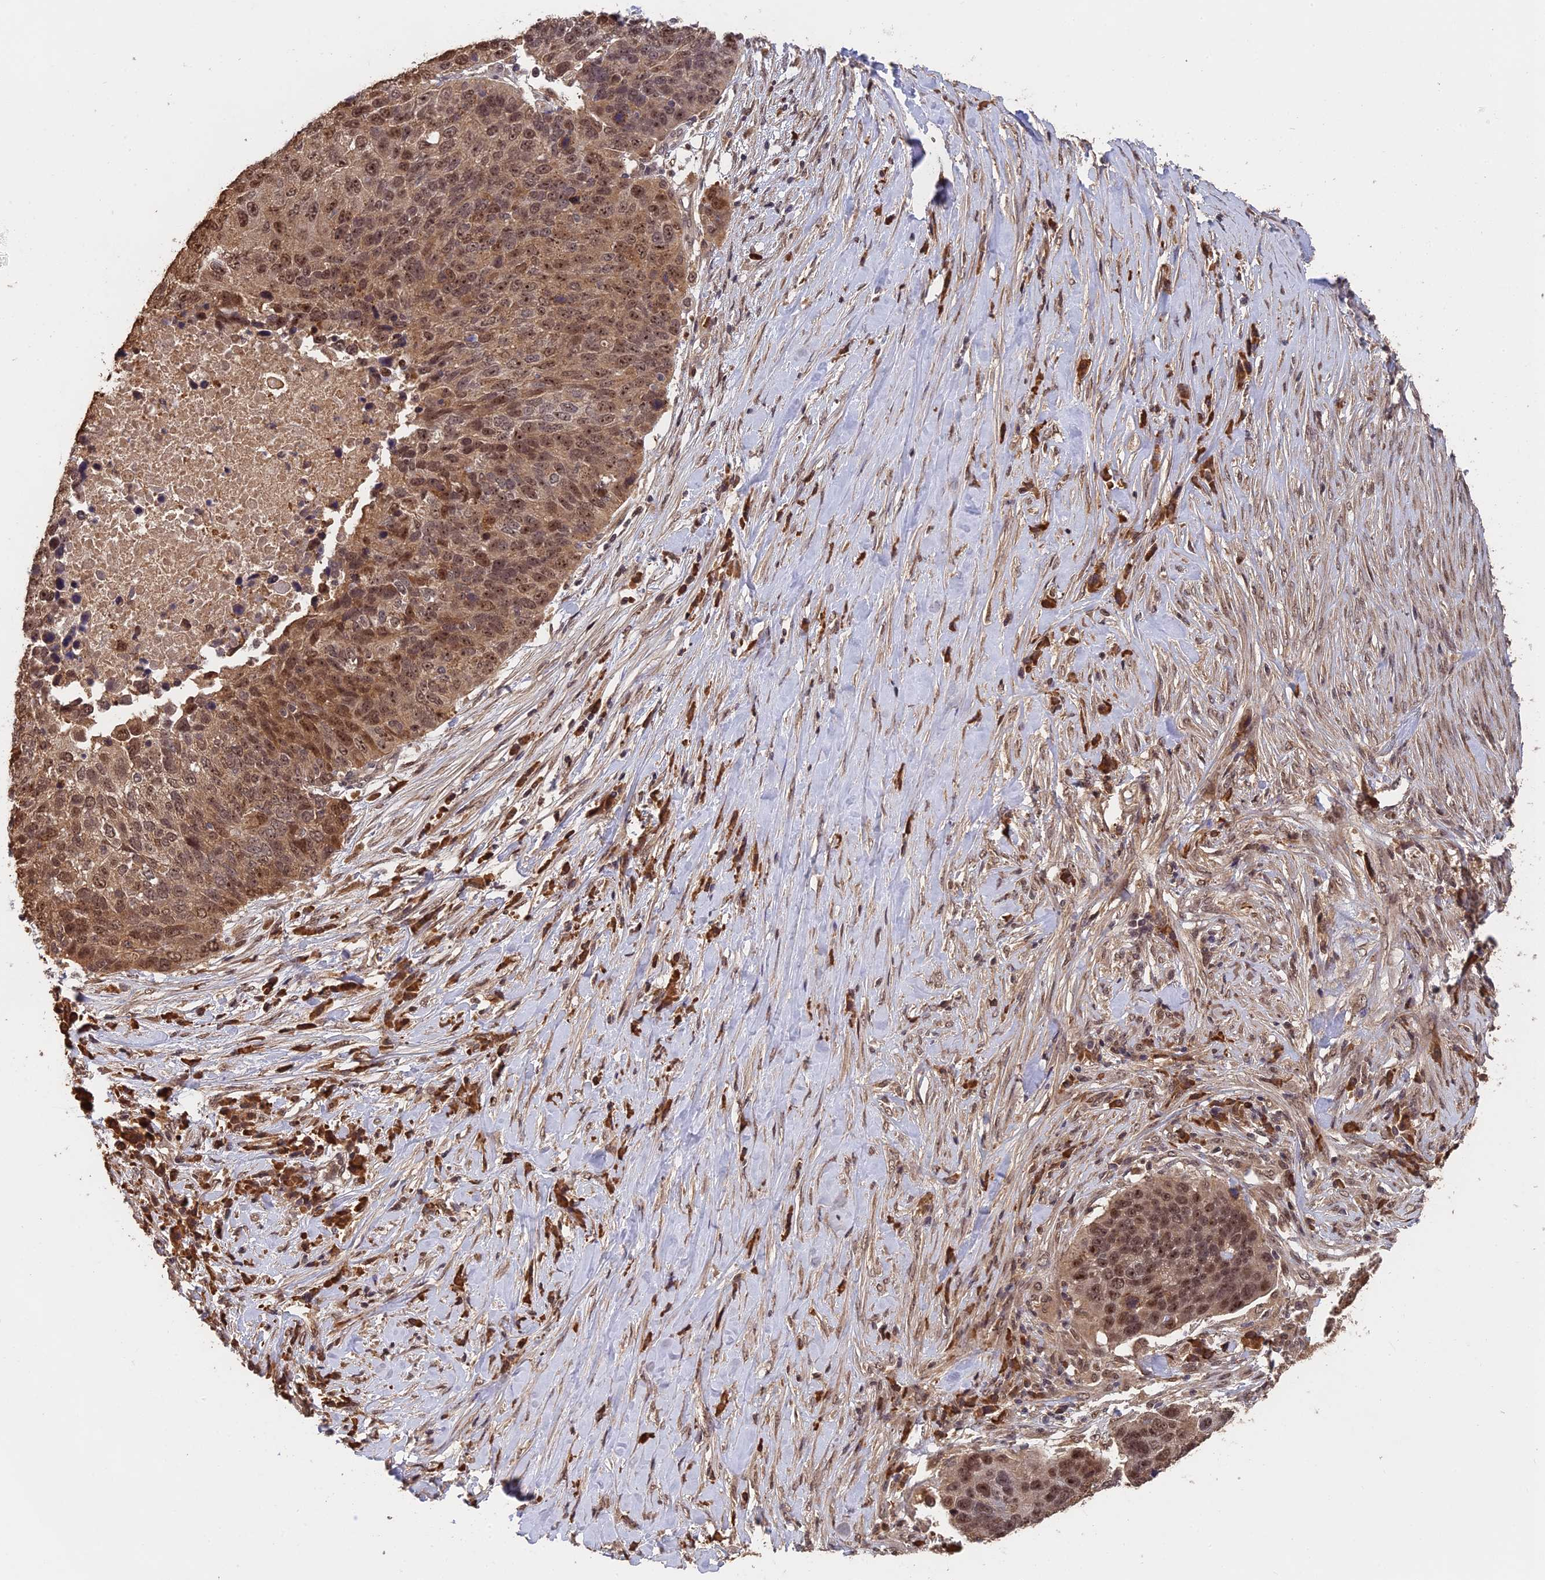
{"staining": {"intensity": "moderate", "quantity": ">75%", "location": "cytoplasmic/membranous,nuclear"}, "tissue": "lung cancer", "cell_type": "Tumor cells", "image_type": "cancer", "snomed": [{"axis": "morphology", "description": "Normal tissue, NOS"}, {"axis": "morphology", "description": "Squamous cell carcinoma, NOS"}, {"axis": "topography", "description": "Lymph node"}, {"axis": "topography", "description": "Lung"}], "caption": "Immunohistochemical staining of human lung squamous cell carcinoma reveals medium levels of moderate cytoplasmic/membranous and nuclear protein expression in approximately >75% of tumor cells. Immunohistochemistry stains the protein in brown and the nuclei are stained blue.", "gene": "OSBPL1A", "patient": {"sex": "male", "age": 66}}